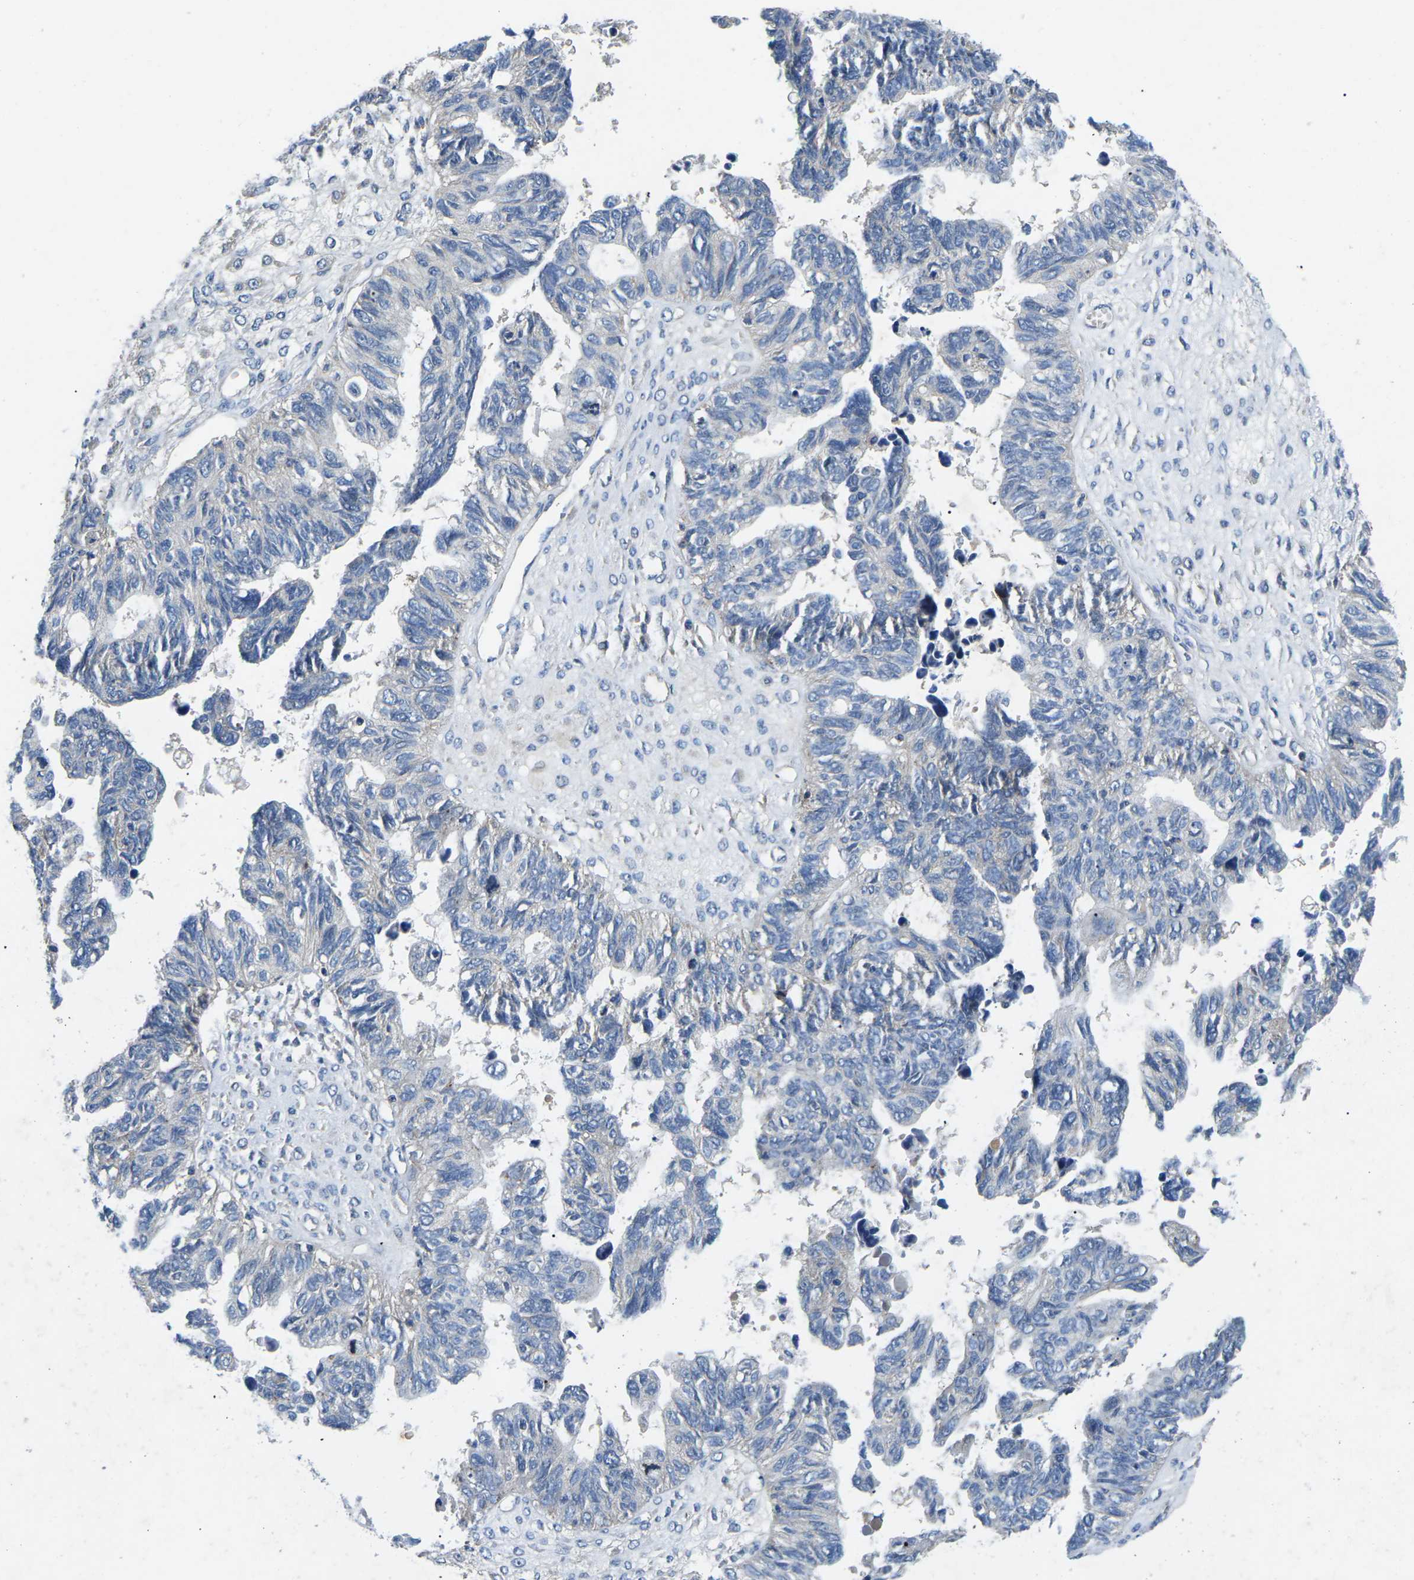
{"staining": {"intensity": "negative", "quantity": "none", "location": "none"}, "tissue": "ovarian cancer", "cell_type": "Tumor cells", "image_type": "cancer", "snomed": [{"axis": "morphology", "description": "Cystadenocarcinoma, serous, NOS"}, {"axis": "topography", "description": "Ovary"}], "caption": "The image reveals no staining of tumor cells in ovarian cancer (serous cystadenocarcinoma). Brightfield microscopy of immunohistochemistry stained with DAB (3,3'-diaminobenzidine) (brown) and hematoxylin (blue), captured at high magnification.", "gene": "PDCD6IP", "patient": {"sex": "female", "age": 79}}